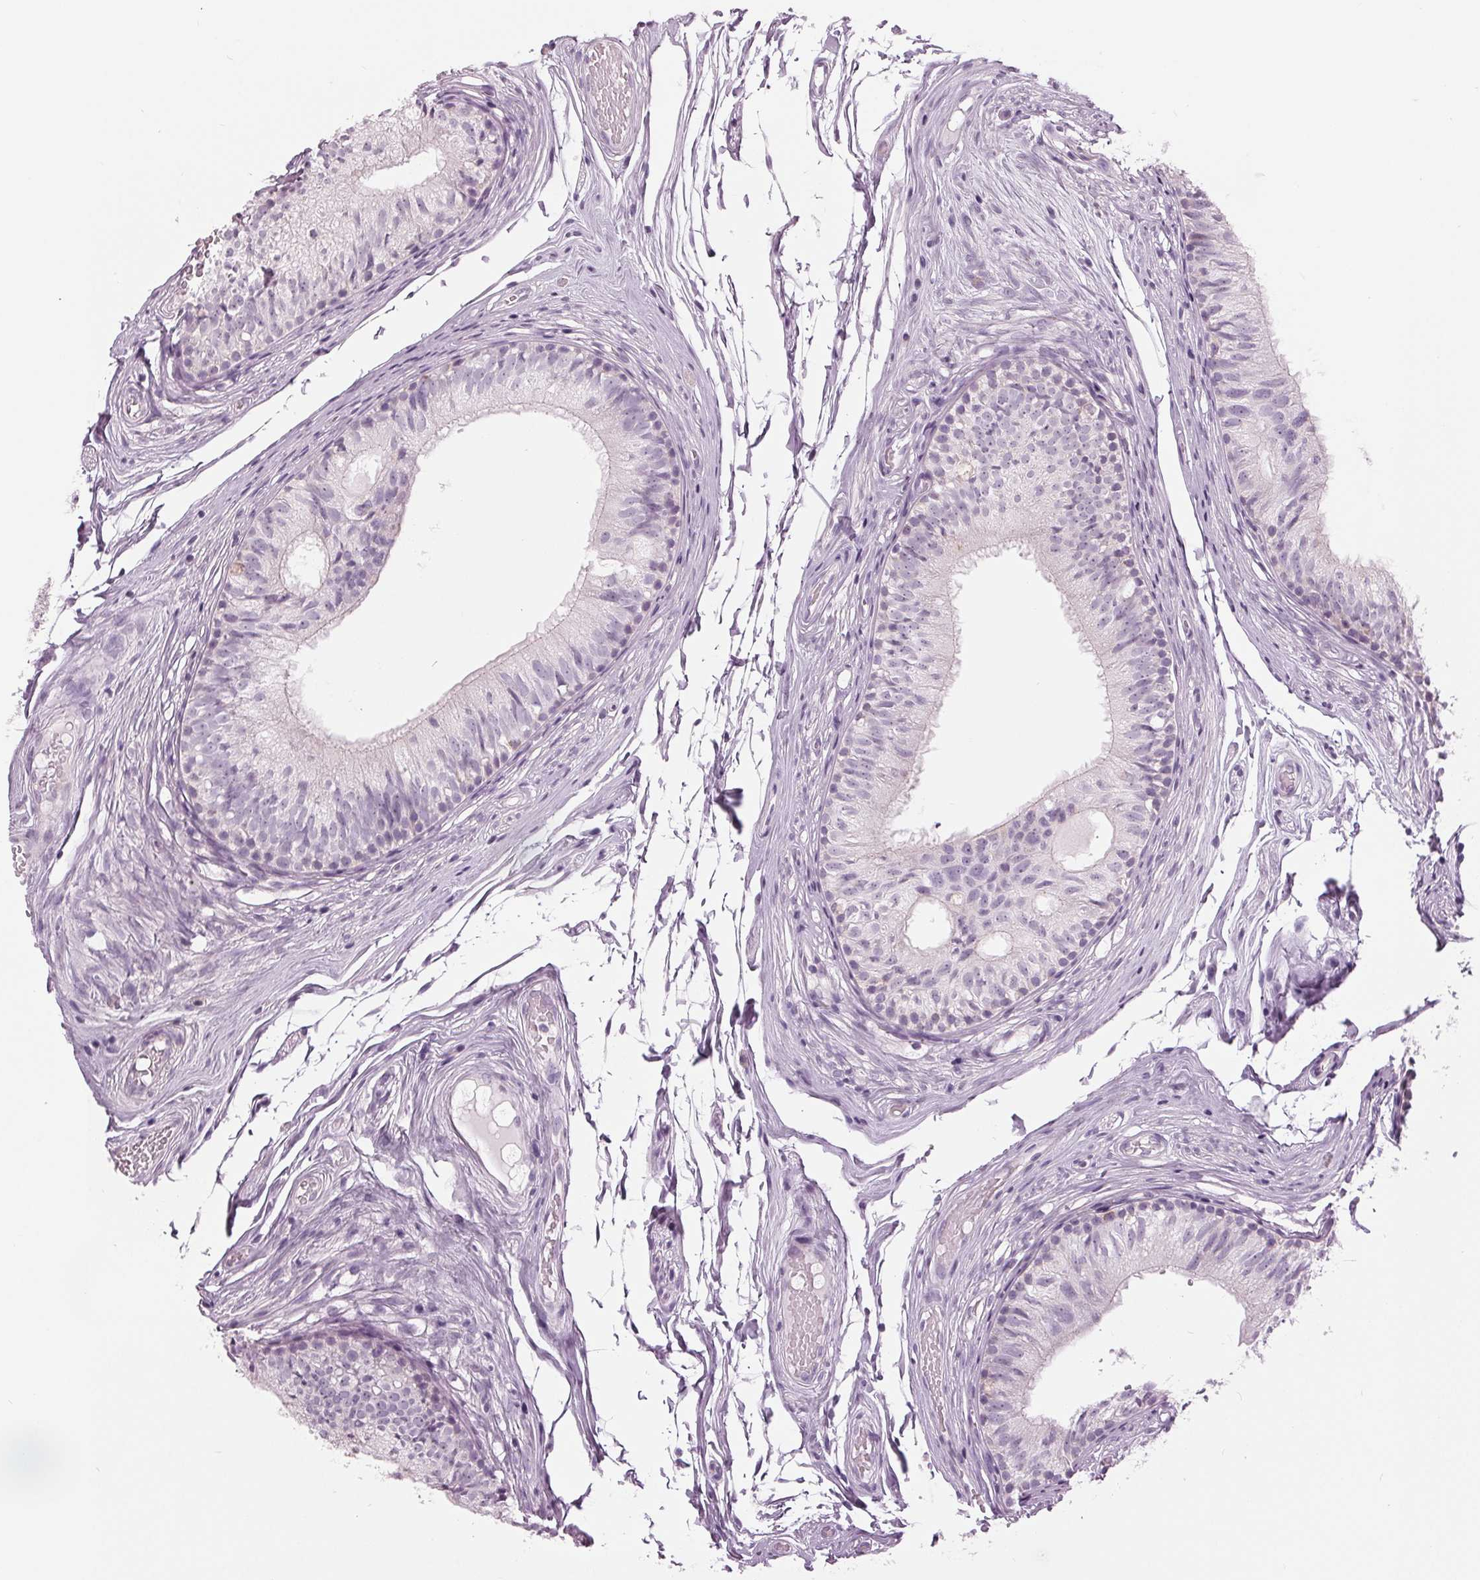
{"staining": {"intensity": "negative", "quantity": "none", "location": "none"}, "tissue": "epididymis", "cell_type": "Glandular cells", "image_type": "normal", "snomed": [{"axis": "morphology", "description": "Normal tissue, NOS"}, {"axis": "topography", "description": "Epididymis"}], "caption": "Benign epididymis was stained to show a protein in brown. There is no significant expression in glandular cells. (Immunohistochemistry (ihc), brightfield microscopy, high magnification).", "gene": "SAMD4A", "patient": {"sex": "male", "age": 29}}